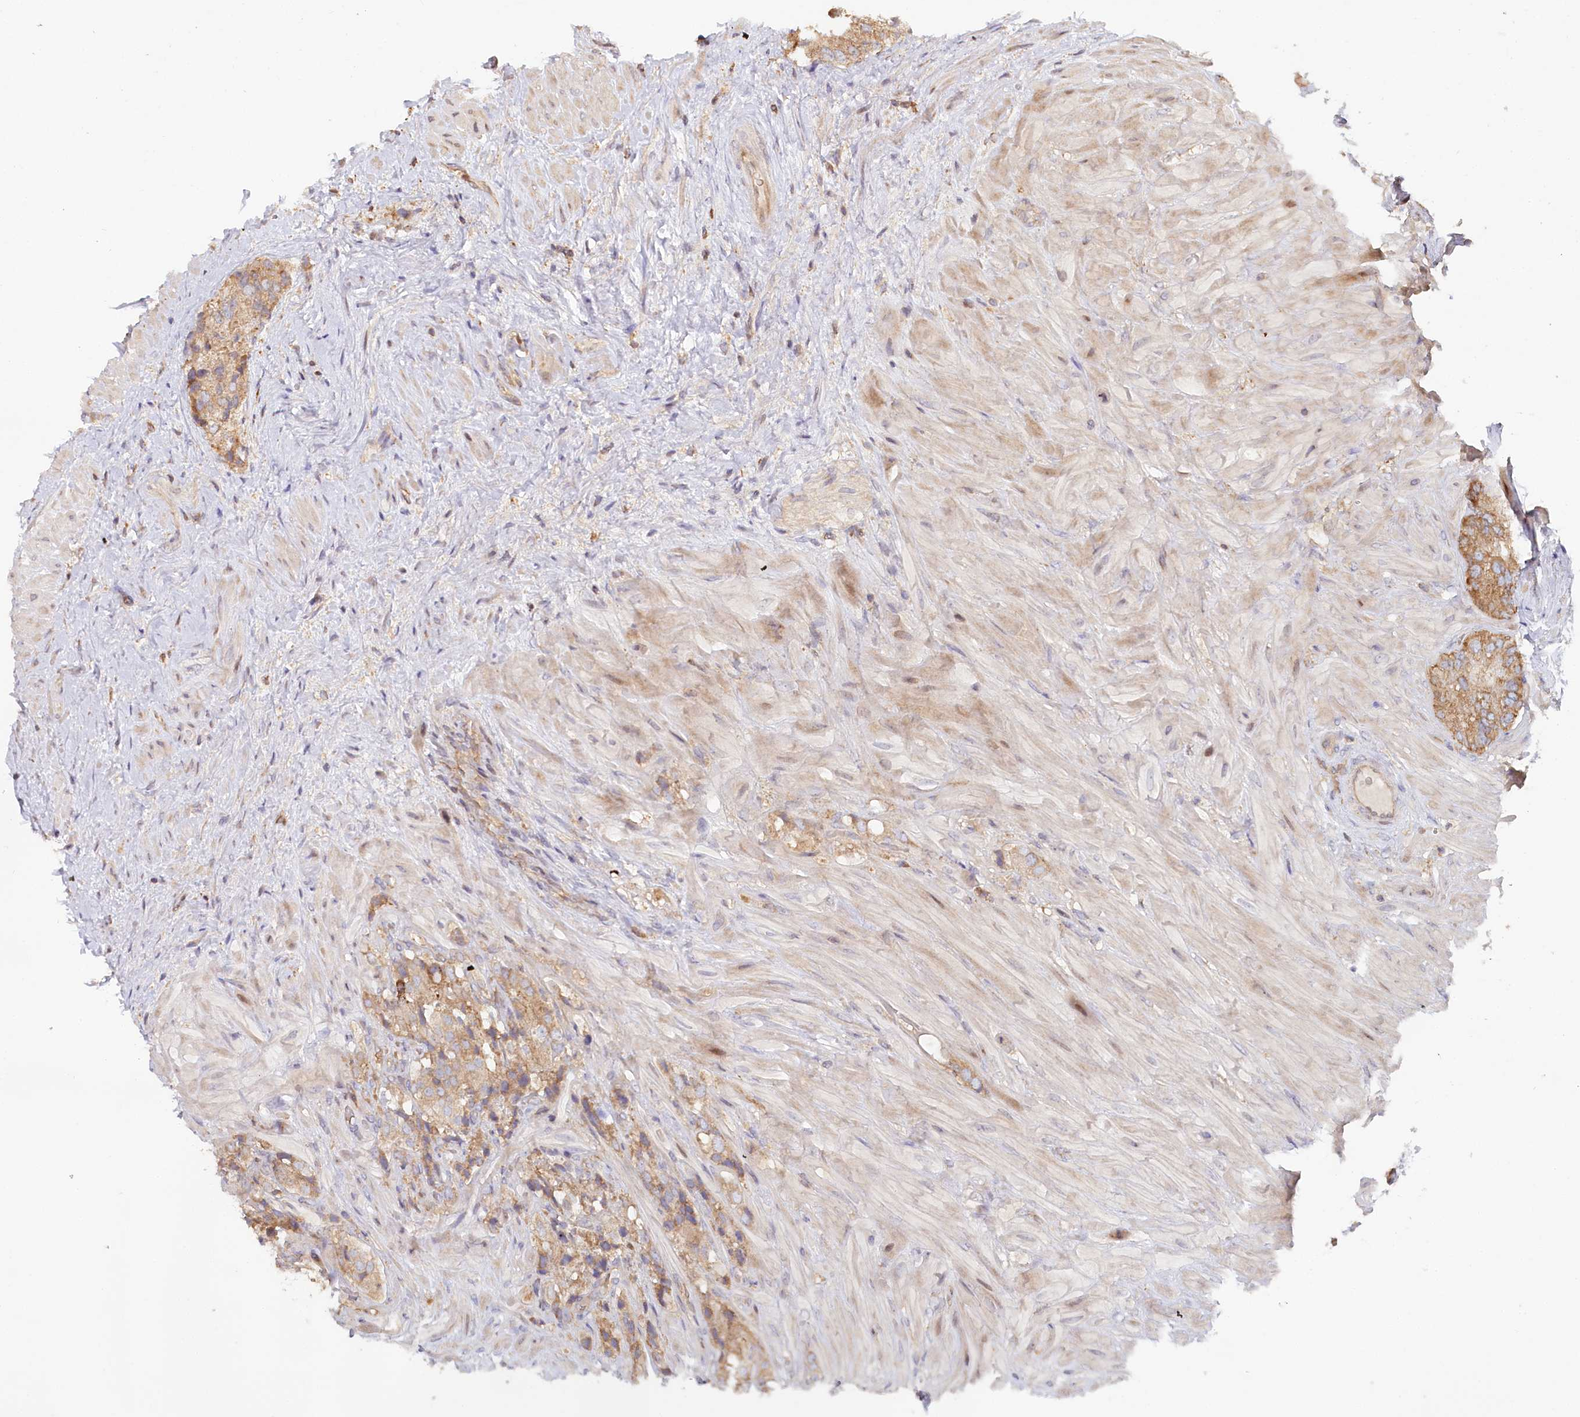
{"staining": {"intensity": "moderate", "quantity": ">75%", "location": "cytoplasmic/membranous"}, "tissue": "prostate cancer", "cell_type": "Tumor cells", "image_type": "cancer", "snomed": [{"axis": "morphology", "description": "Adenocarcinoma, High grade"}, {"axis": "topography", "description": "Prostate"}], "caption": "This photomicrograph reveals IHC staining of human prostate adenocarcinoma (high-grade), with medium moderate cytoplasmic/membranous expression in approximately >75% of tumor cells.", "gene": "HAL", "patient": {"sex": "male", "age": 65}}